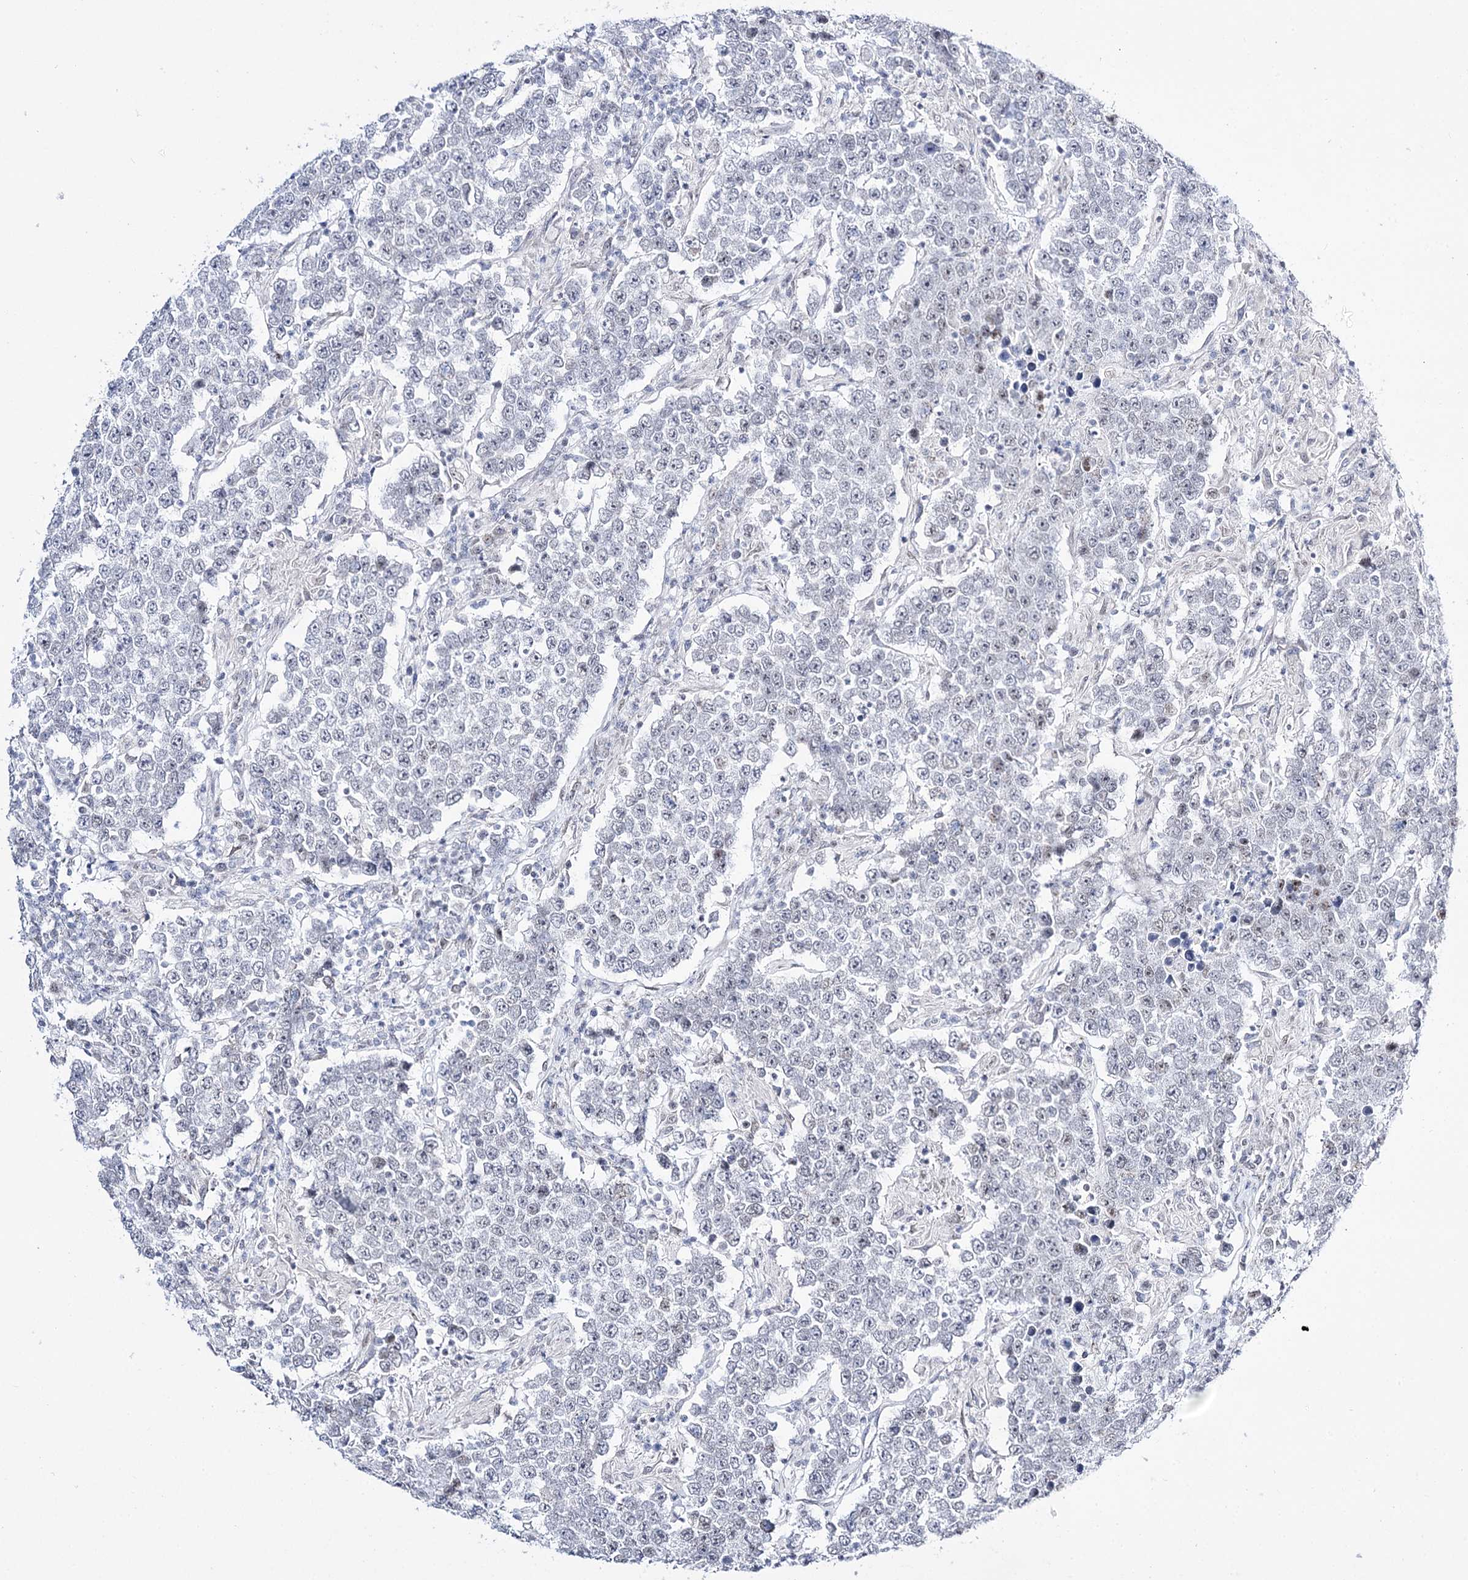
{"staining": {"intensity": "negative", "quantity": "none", "location": "none"}, "tissue": "testis cancer", "cell_type": "Tumor cells", "image_type": "cancer", "snomed": [{"axis": "morphology", "description": "Normal tissue, NOS"}, {"axis": "morphology", "description": "Urothelial carcinoma, High grade"}, {"axis": "morphology", "description": "Seminoma, NOS"}, {"axis": "morphology", "description": "Carcinoma, Embryonal, NOS"}, {"axis": "topography", "description": "Urinary bladder"}, {"axis": "topography", "description": "Testis"}], "caption": "Tumor cells show no significant expression in testis cancer (high-grade urothelial carcinoma). (DAB immunohistochemistry, high magnification).", "gene": "RBM15B", "patient": {"sex": "male", "age": 41}}